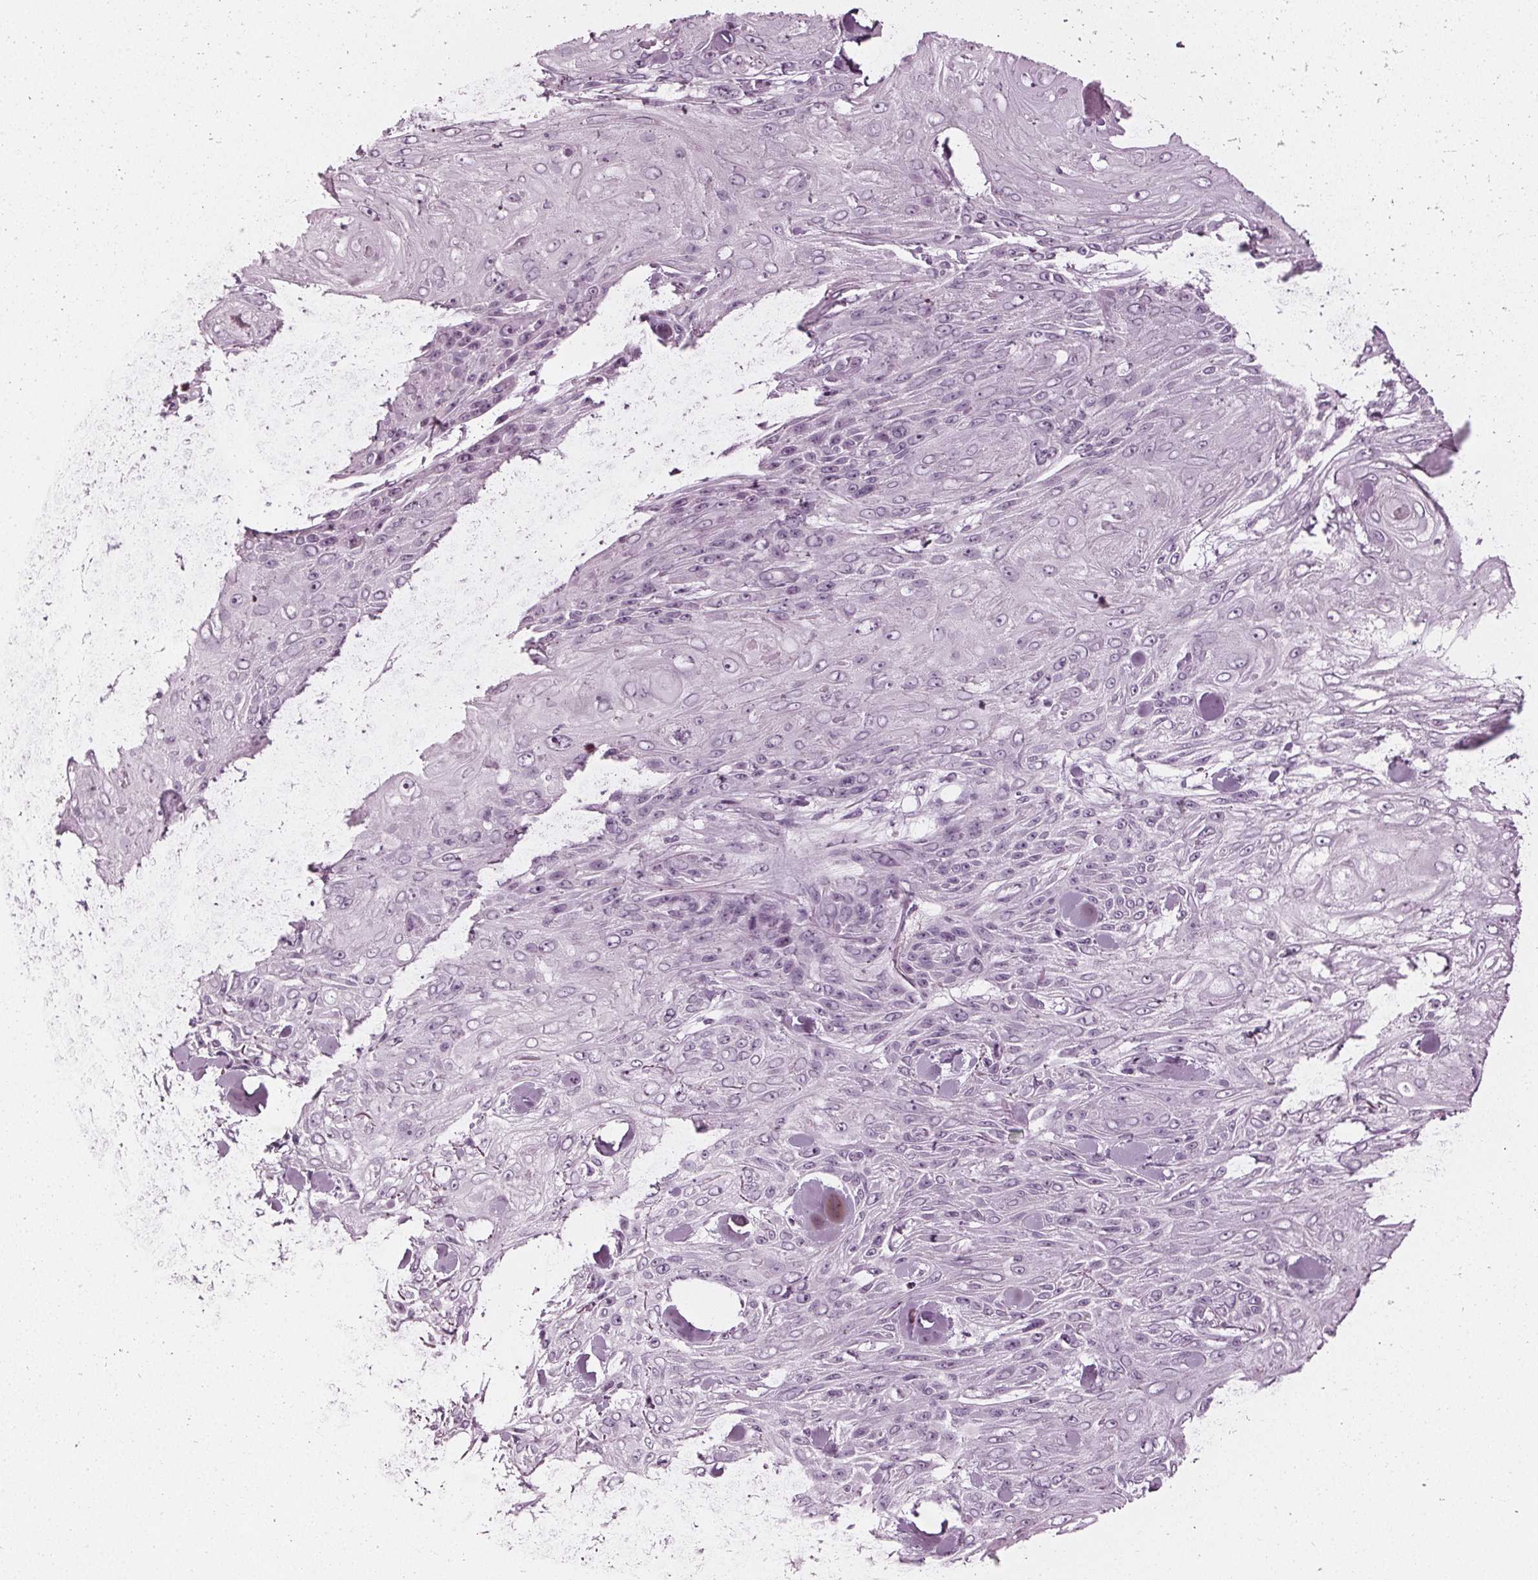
{"staining": {"intensity": "negative", "quantity": "none", "location": "none"}, "tissue": "skin cancer", "cell_type": "Tumor cells", "image_type": "cancer", "snomed": [{"axis": "morphology", "description": "Squamous cell carcinoma, NOS"}, {"axis": "topography", "description": "Skin"}], "caption": "The image demonstrates no staining of tumor cells in skin cancer.", "gene": "KRT28", "patient": {"sex": "male", "age": 88}}